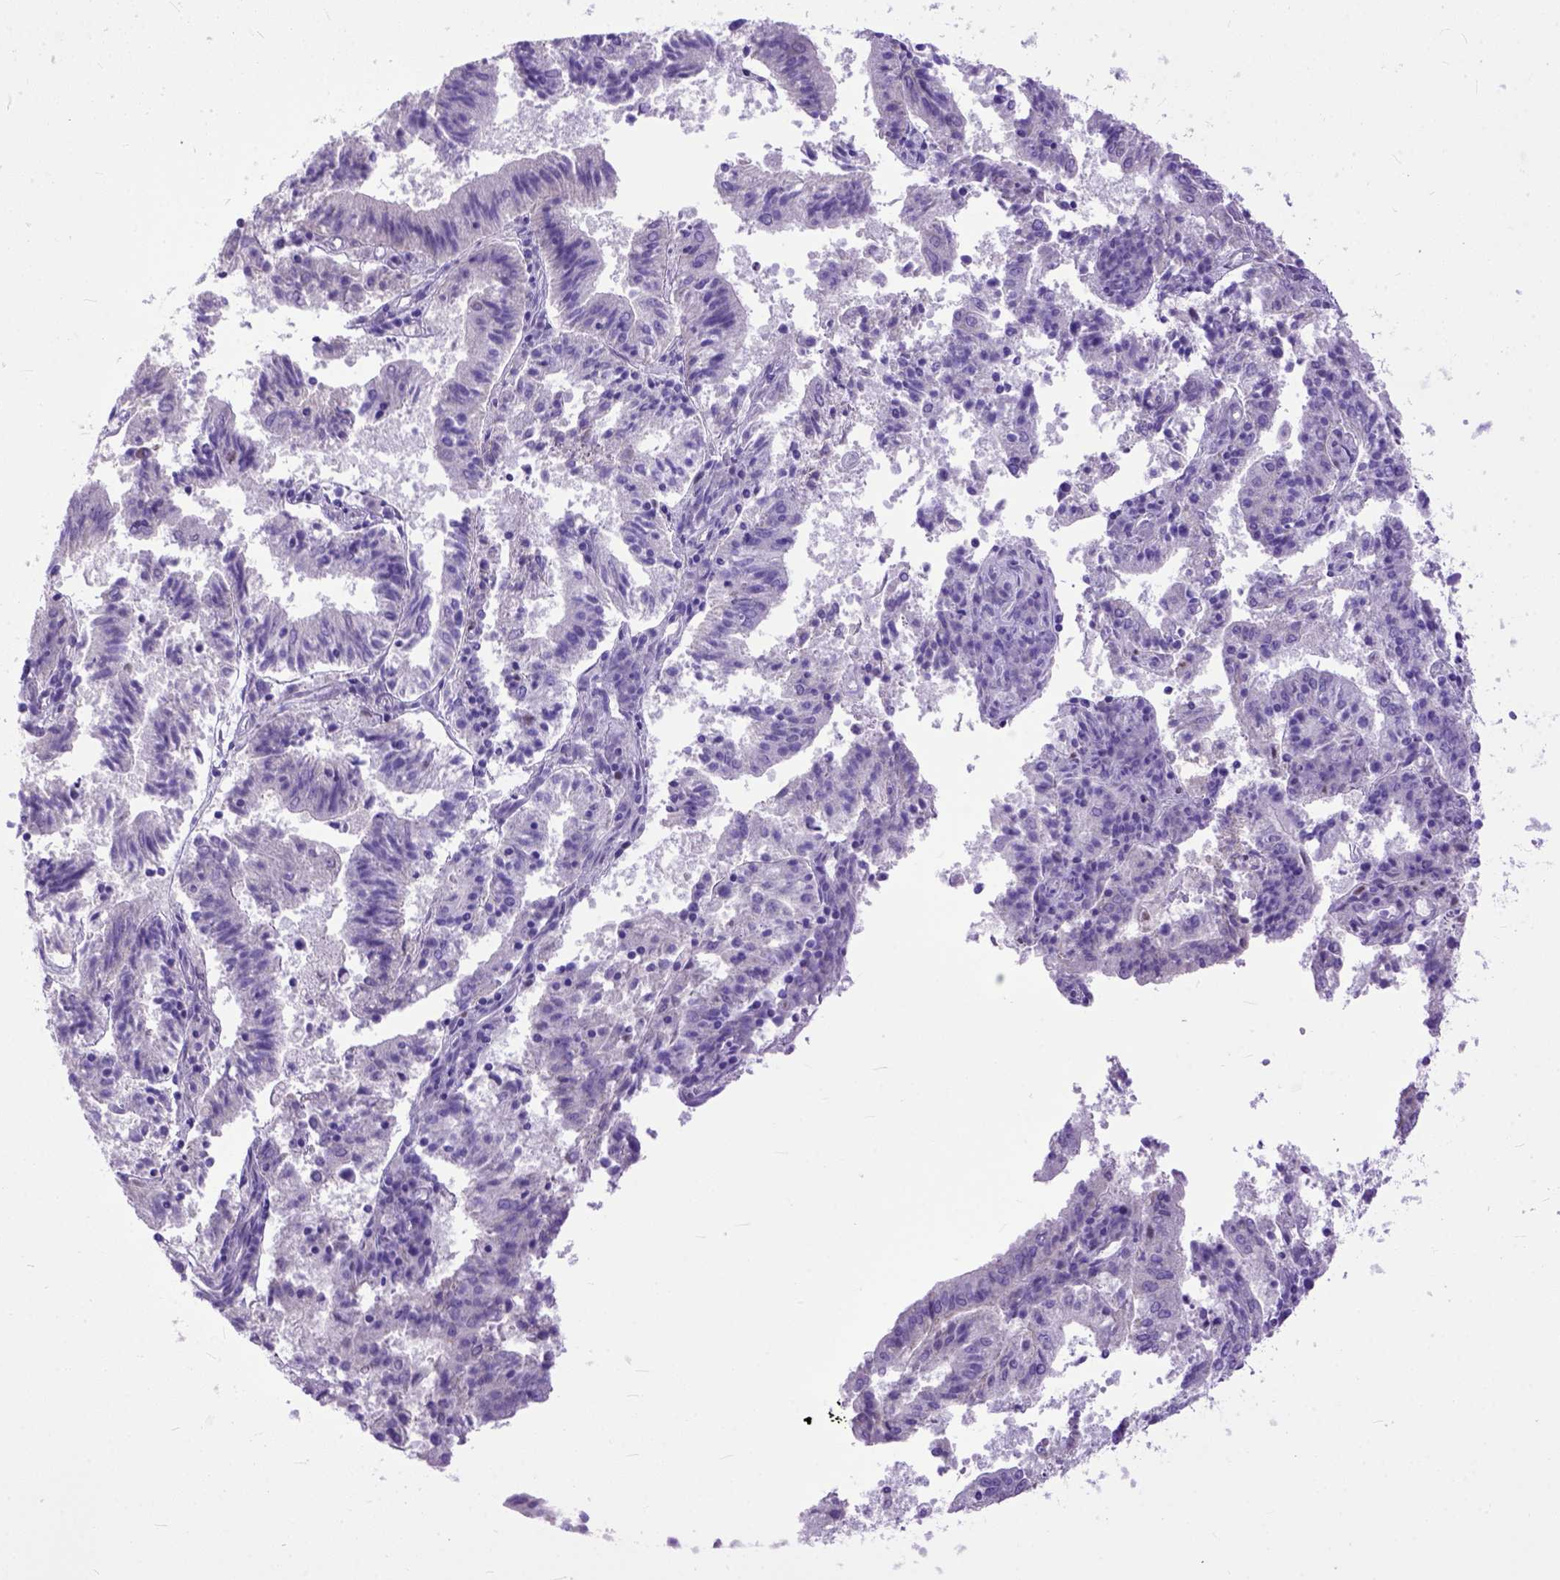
{"staining": {"intensity": "negative", "quantity": "none", "location": "none"}, "tissue": "endometrial cancer", "cell_type": "Tumor cells", "image_type": "cancer", "snomed": [{"axis": "morphology", "description": "Adenocarcinoma, NOS"}, {"axis": "topography", "description": "Endometrium"}], "caption": "IHC histopathology image of neoplastic tissue: human endometrial adenocarcinoma stained with DAB exhibits no significant protein expression in tumor cells. Brightfield microscopy of immunohistochemistry (IHC) stained with DAB (3,3'-diaminobenzidine) (brown) and hematoxylin (blue), captured at high magnification.", "gene": "CRB1", "patient": {"sex": "female", "age": 82}}